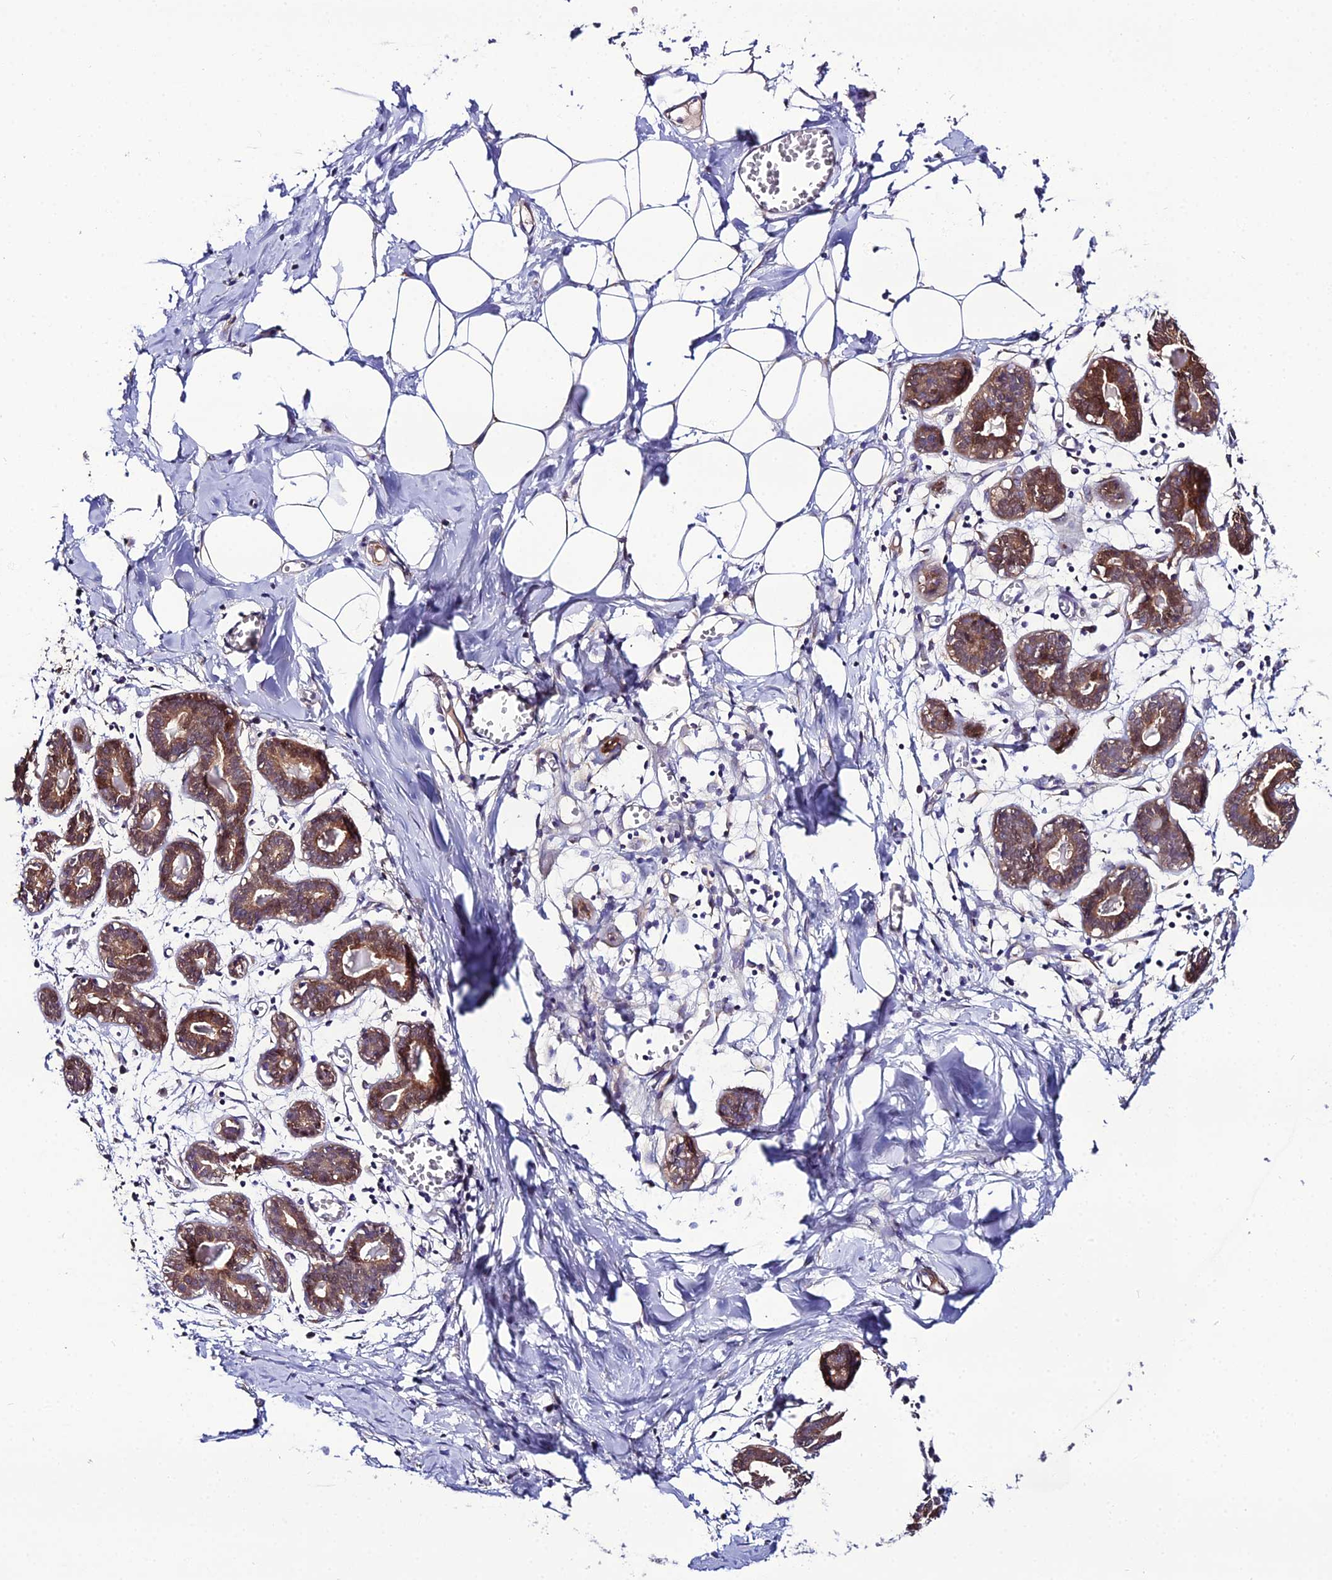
{"staining": {"intensity": "negative", "quantity": "none", "location": "none"}, "tissue": "breast", "cell_type": "Adipocytes", "image_type": "normal", "snomed": [{"axis": "morphology", "description": "Normal tissue, NOS"}, {"axis": "topography", "description": "Breast"}], "caption": "Immunohistochemistry (IHC) of benign breast shows no positivity in adipocytes. (Stains: DAB immunohistochemistry with hematoxylin counter stain, Microscopy: brightfield microscopy at high magnification).", "gene": "MB21D2", "patient": {"sex": "female", "age": 27}}